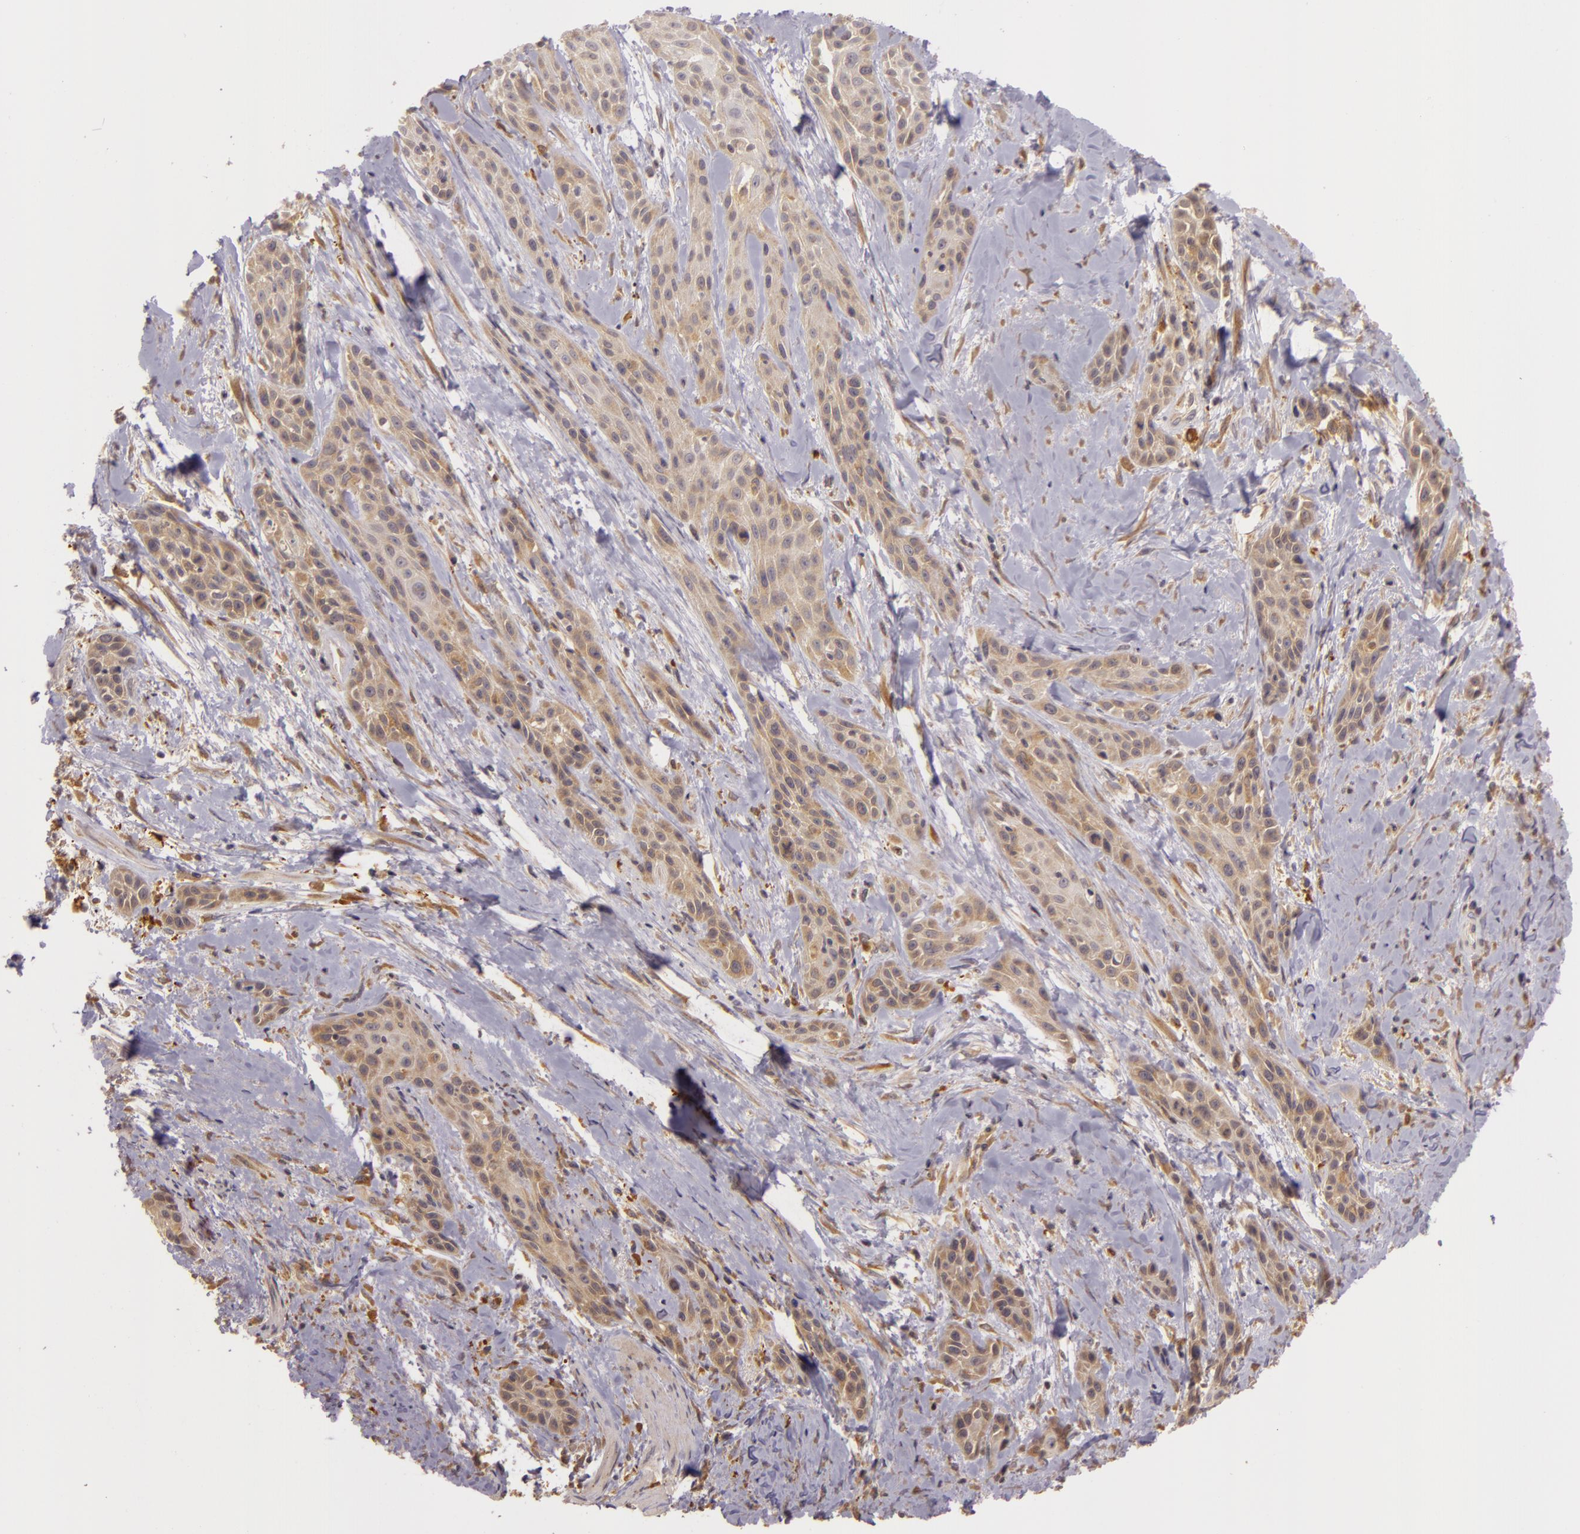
{"staining": {"intensity": "weak", "quantity": ">75%", "location": "cytoplasmic/membranous"}, "tissue": "skin cancer", "cell_type": "Tumor cells", "image_type": "cancer", "snomed": [{"axis": "morphology", "description": "Squamous cell carcinoma, NOS"}, {"axis": "topography", "description": "Skin"}, {"axis": "topography", "description": "Anal"}], "caption": "Human skin squamous cell carcinoma stained with a protein marker demonstrates weak staining in tumor cells.", "gene": "PPP1R3F", "patient": {"sex": "male", "age": 64}}